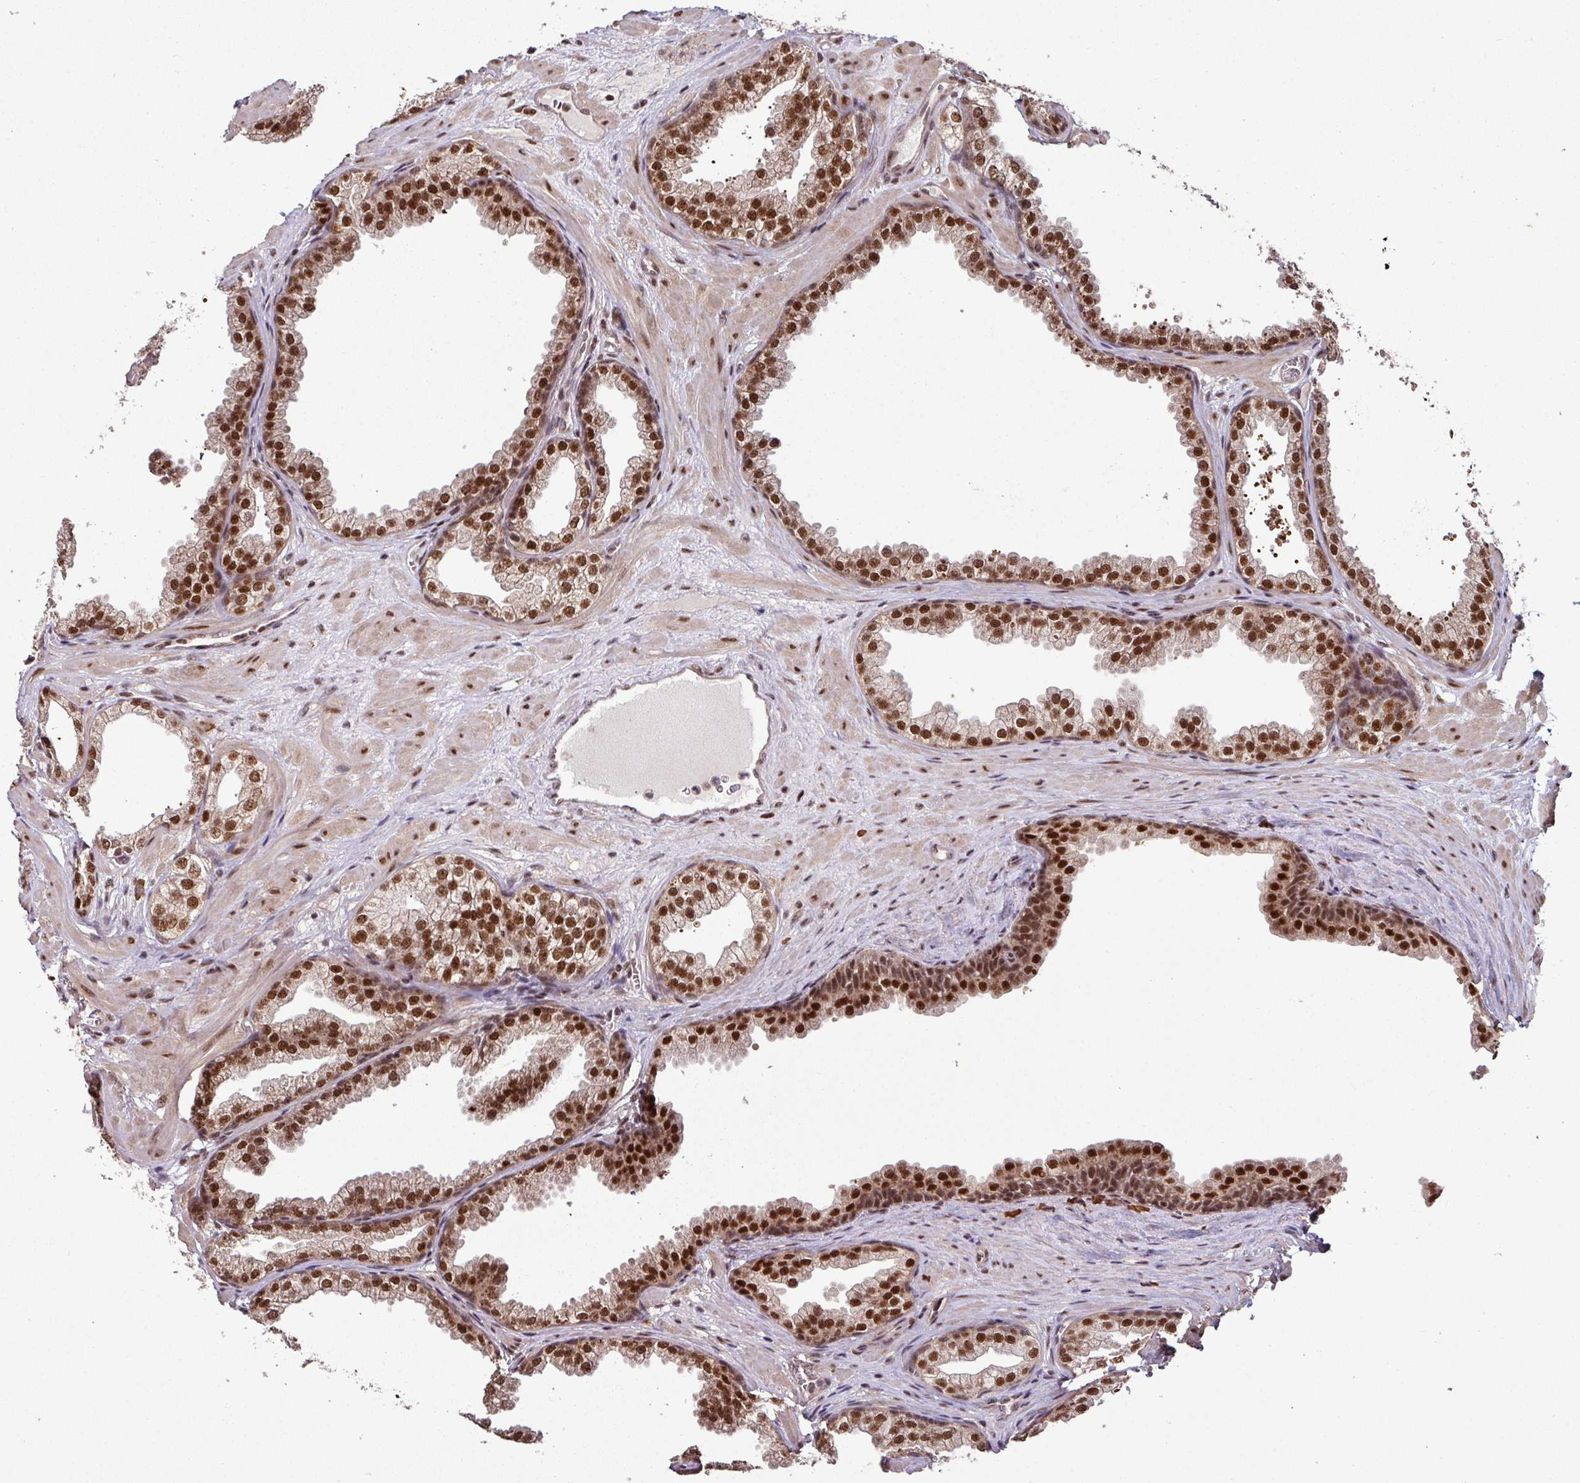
{"staining": {"intensity": "strong", "quantity": ">75%", "location": "nuclear"}, "tissue": "prostate", "cell_type": "Glandular cells", "image_type": "normal", "snomed": [{"axis": "morphology", "description": "Normal tissue, NOS"}, {"axis": "topography", "description": "Prostate"}], "caption": "Brown immunohistochemical staining in normal prostate displays strong nuclear positivity in about >75% of glandular cells. Nuclei are stained in blue.", "gene": "PHF23", "patient": {"sex": "male", "age": 37}}